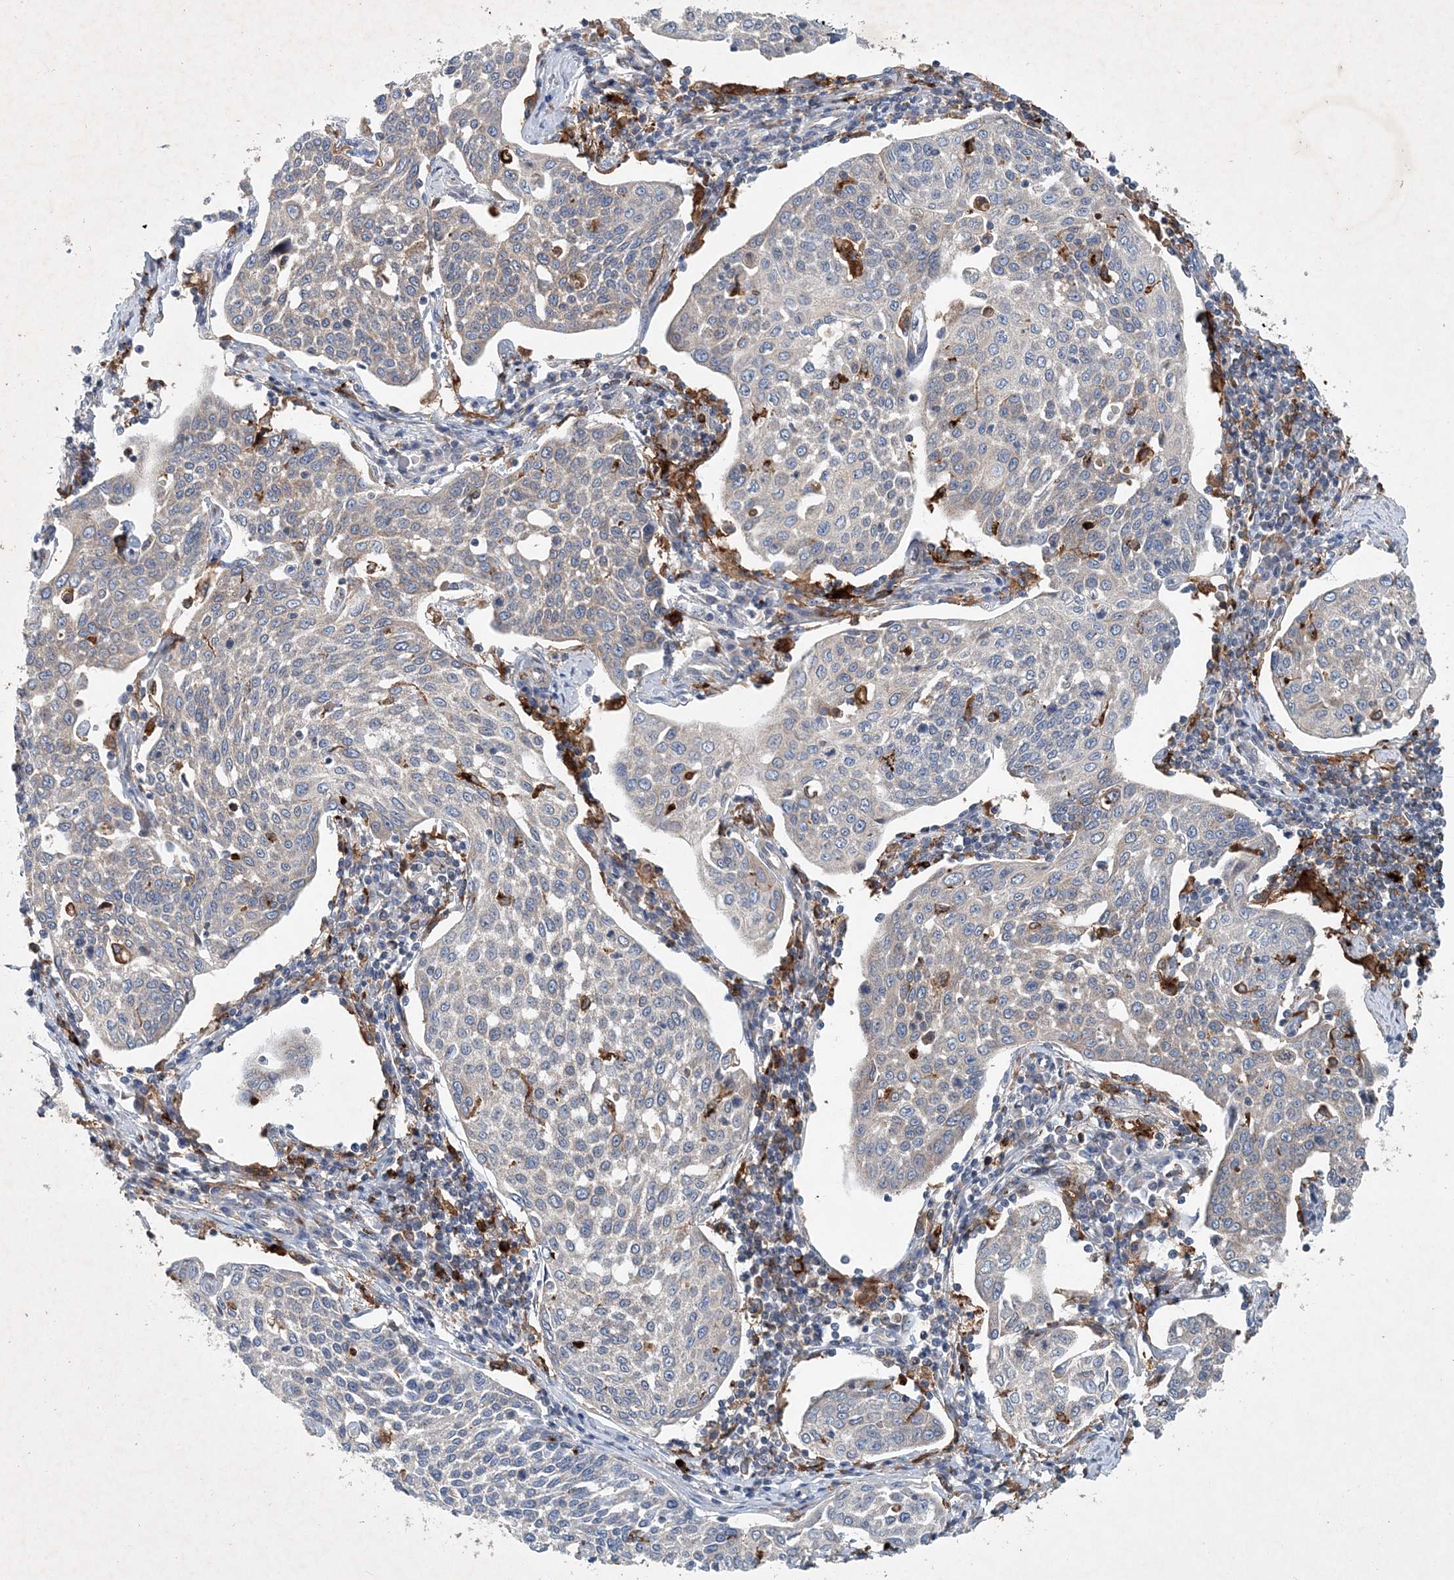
{"staining": {"intensity": "negative", "quantity": "none", "location": "none"}, "tissue": "cervical cancer", "cell_type": "Tumor cells", "image_type": "cancer", "snomed": [{"axis": "morphology", "description": "Squamous cell carcinoma, NOS"}, {"axis": "topography", "description": "Cervix"}], "caption": "Immunohistochemical staining of squamous cell carcinoma (cervical) exhibits no significant staining in tumor cells.", "gene": "P2RY10", "patient": {"sex": "female", "age": 34}}